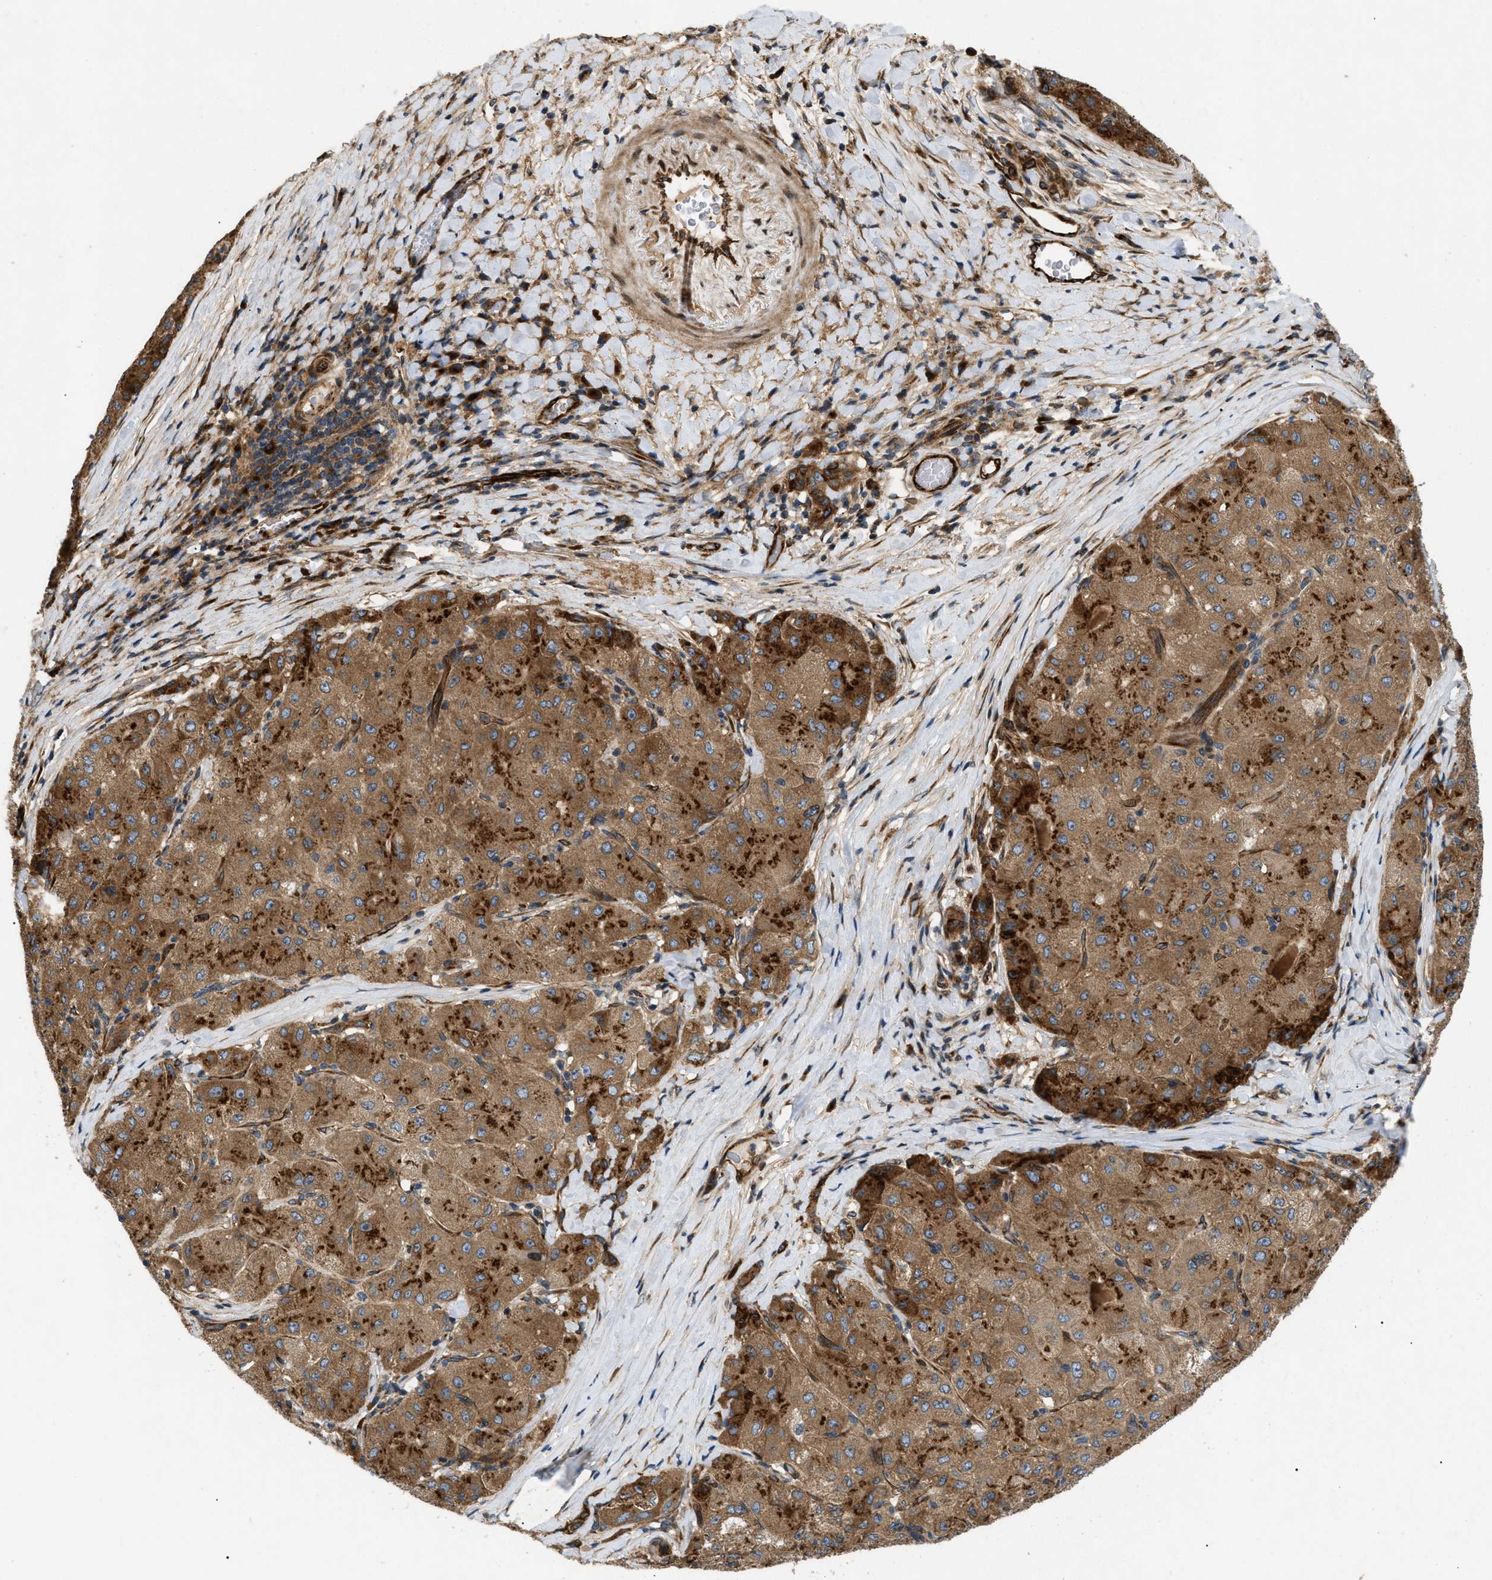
{"staining": {"intensity": "strong", "quantity": ">75%", "location": "cytoplasmic/membranous"}, "tissue": "liver cancer", "cell_type": "Tumor cells", "image_type": "cancer", "snomed": [{"axis": "morphology", "description": "Carcinoma, Hepatocellular, NOS"}, {"axis": "topography", "description": "Liver"}], "caption": "Liver cancer (hepatocellular carcinoma) stained with a protein marker demonstrates strong staining in tumor cells.", "gene": "LYSMD3", "patient": {"sex": "male", "age": 80}}